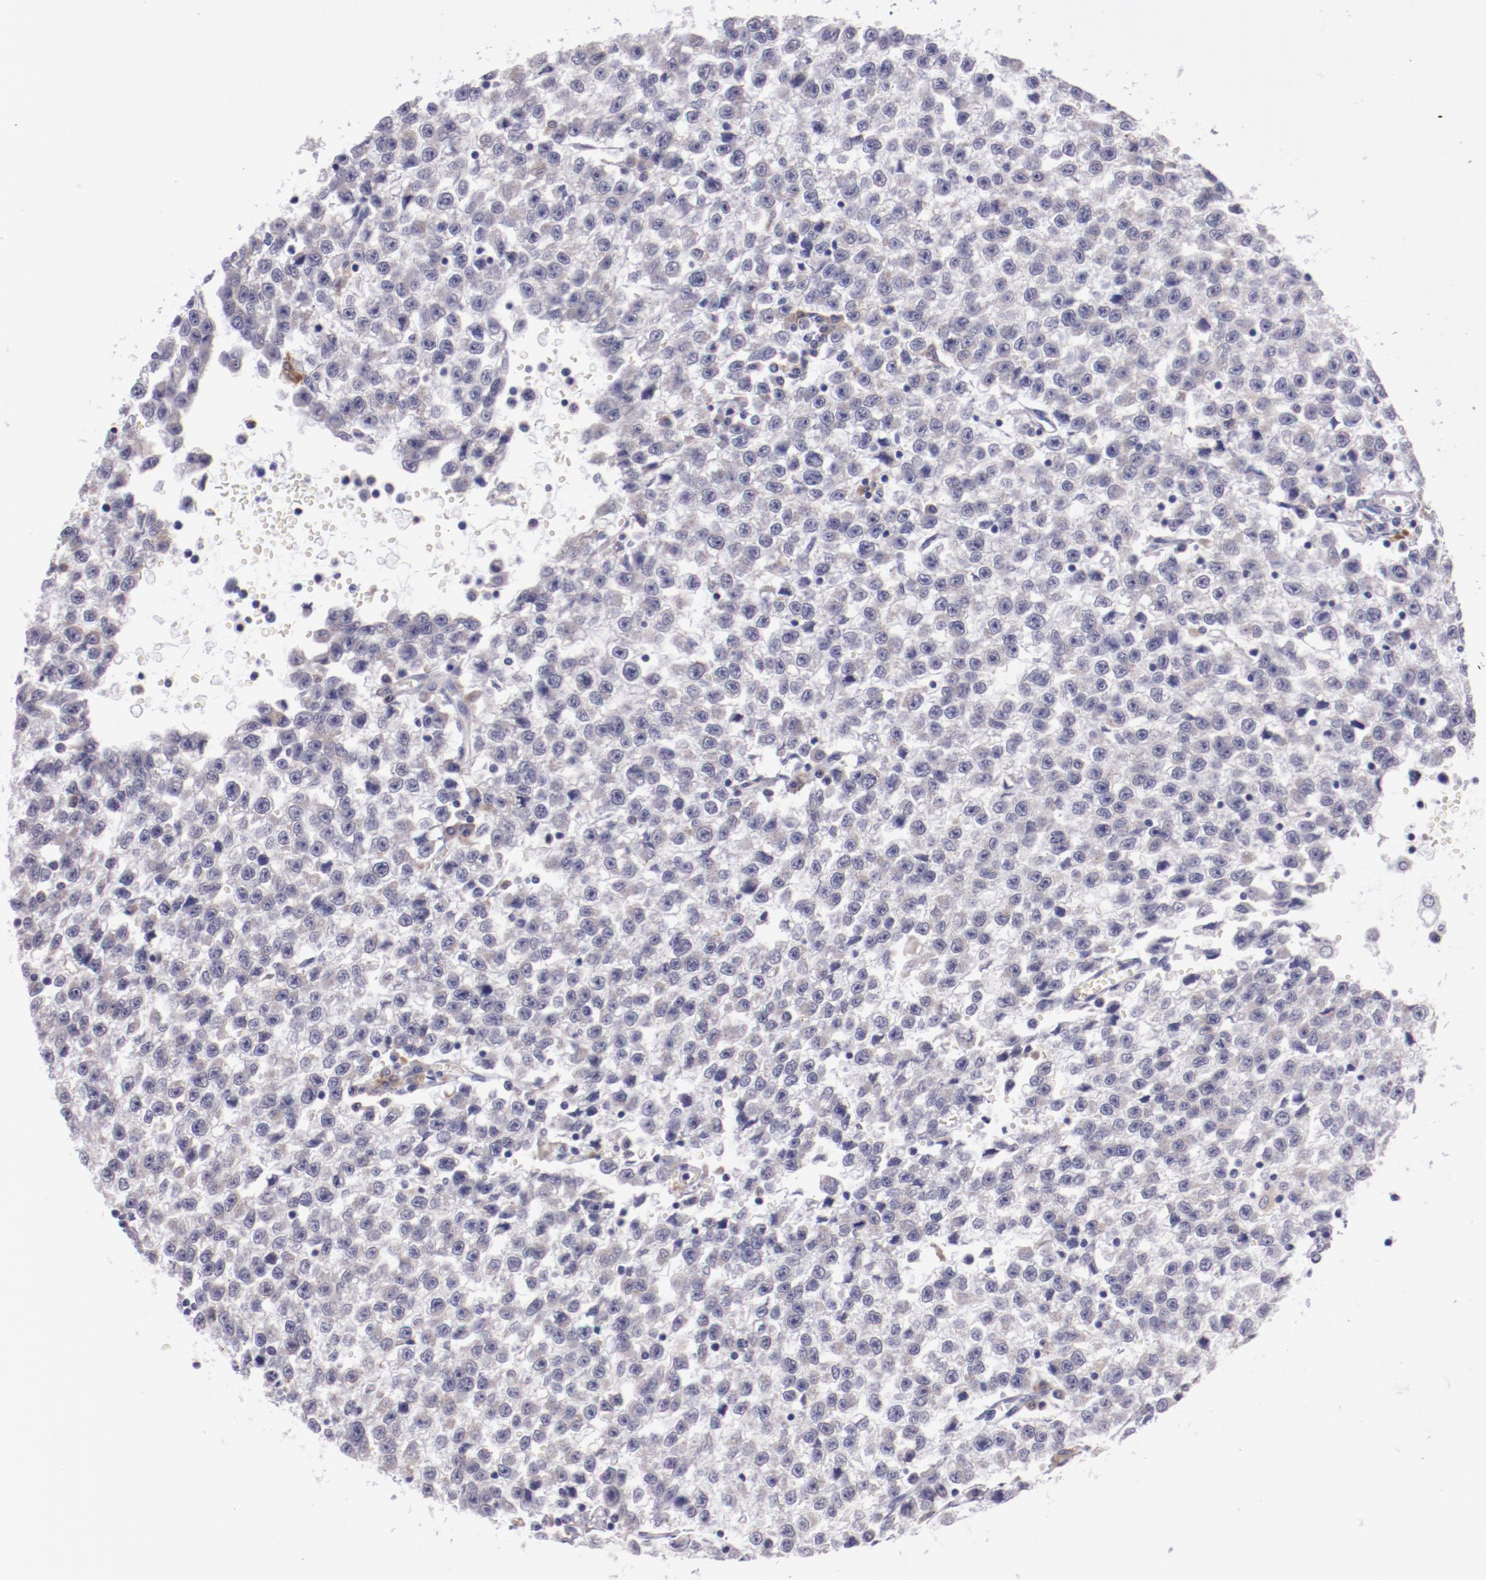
{"staining": {"intensity": "negative", "quantity": "none", "location": "none"}, "tissue": "testis cancer", "cell_type": "Tumor cells", "image_type": "cancer", "snomed": [{"axis": "morphology", "description": "Seminoma, NOS"}, {"axis": "topography", "description": "Testis"}], "caption": "IHC micrograph of human testis cancer (seminoma) stained for a protein (brown), which demonstrates no staining in tumor cells.", "gene": "TRAF3", "patient": {"sex": "male", "age": 35}}